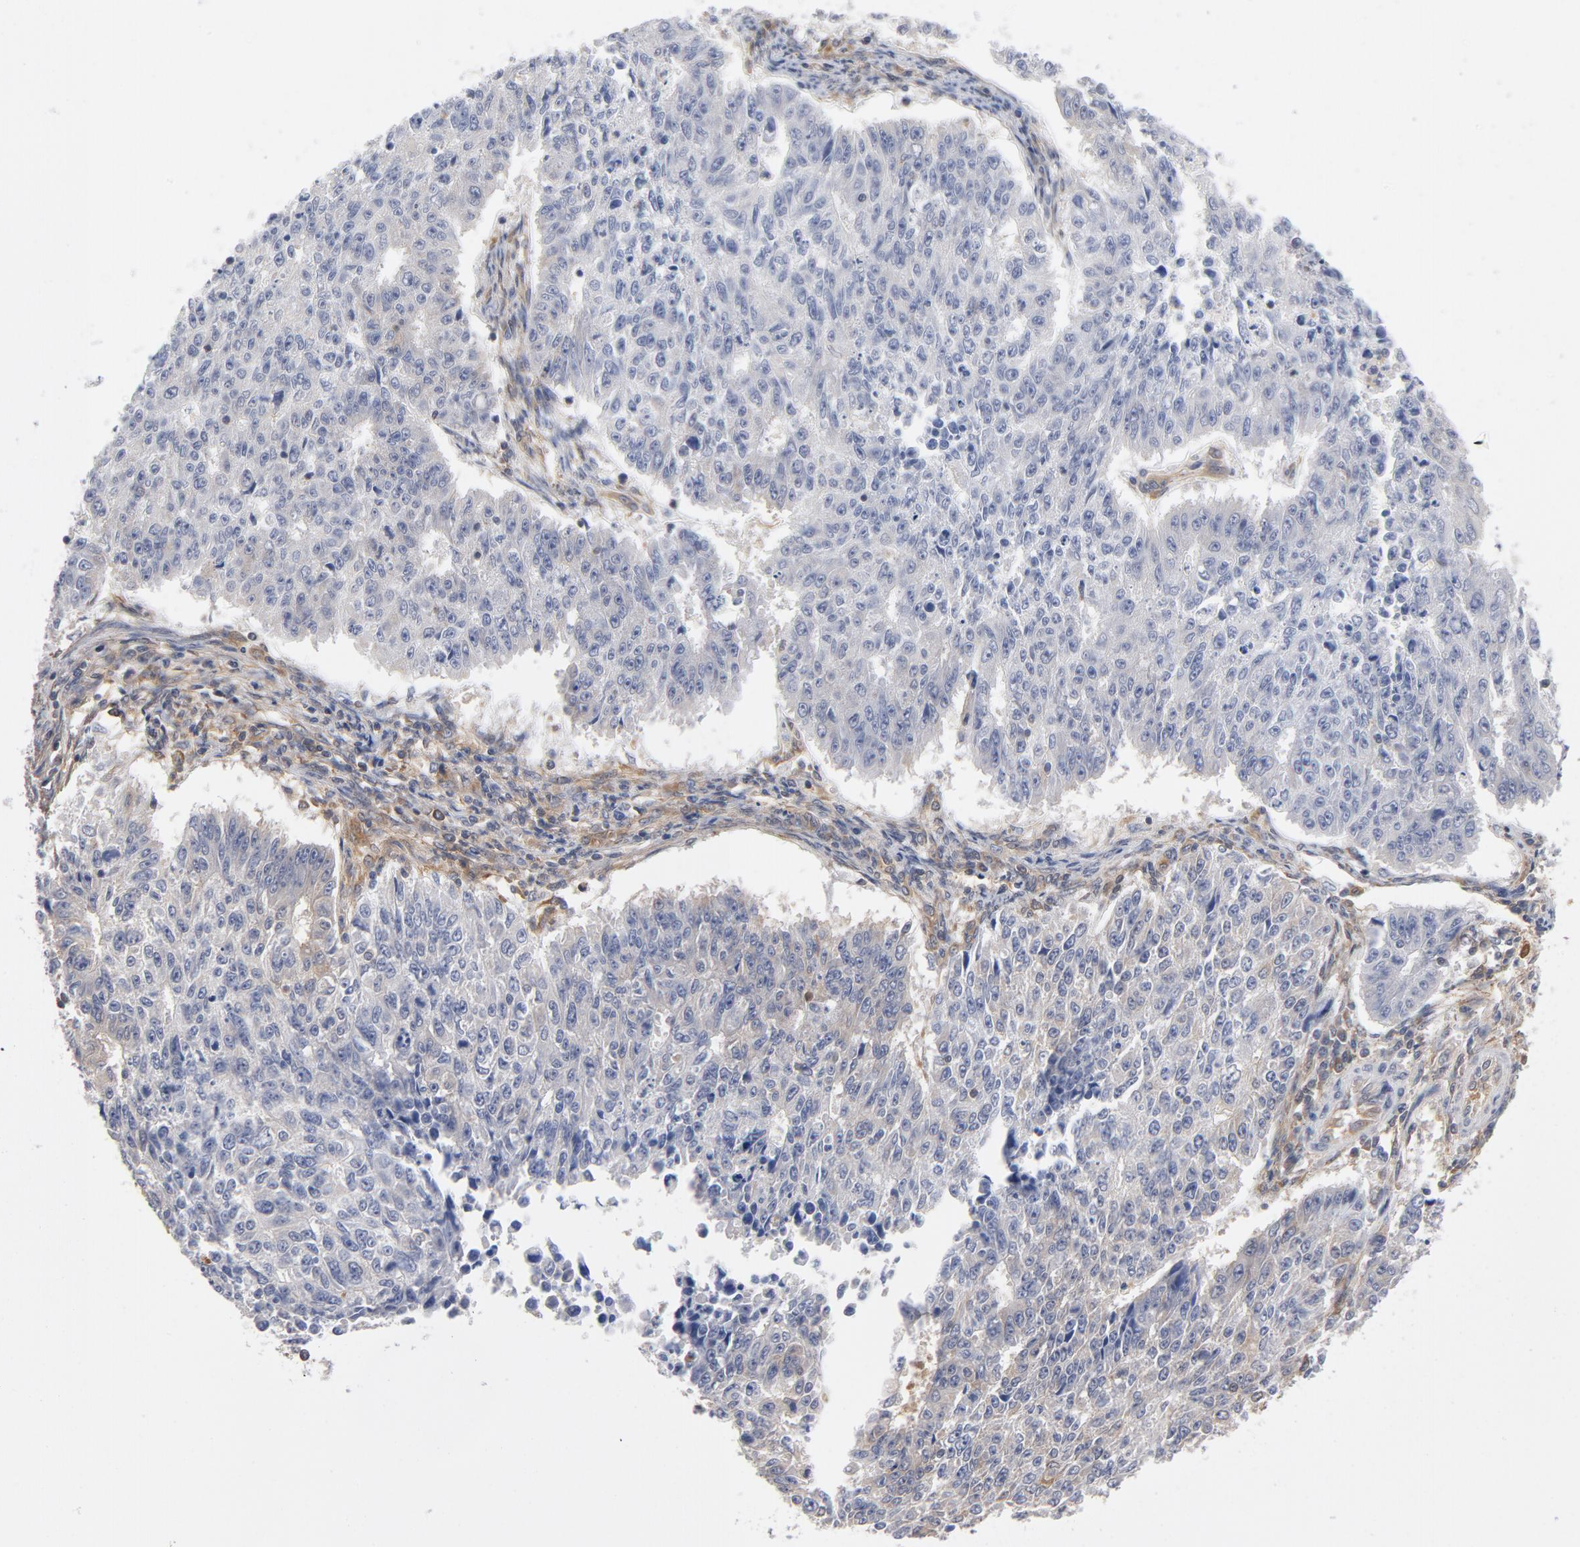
{"staining": {"intensity": "negative", "quantity": "none", "location": "none"}, "tissue": "endometrial cancer", "cell_type": "Tumor cells", "image_type": "cancer", "snomed": [{"axis": "morphology", "description": "Adenocarcinoma, NOS"}, {"axis": "topography", "description": "Endometrium"}], "caption": "High power microscopy photomicrograph of an immunohistochemistry micrograph of endometrial cancer, revealing no significant expression in tumor cells.", "gene": "ASMTL", "patient": {"sex": "female", "age": 42}}